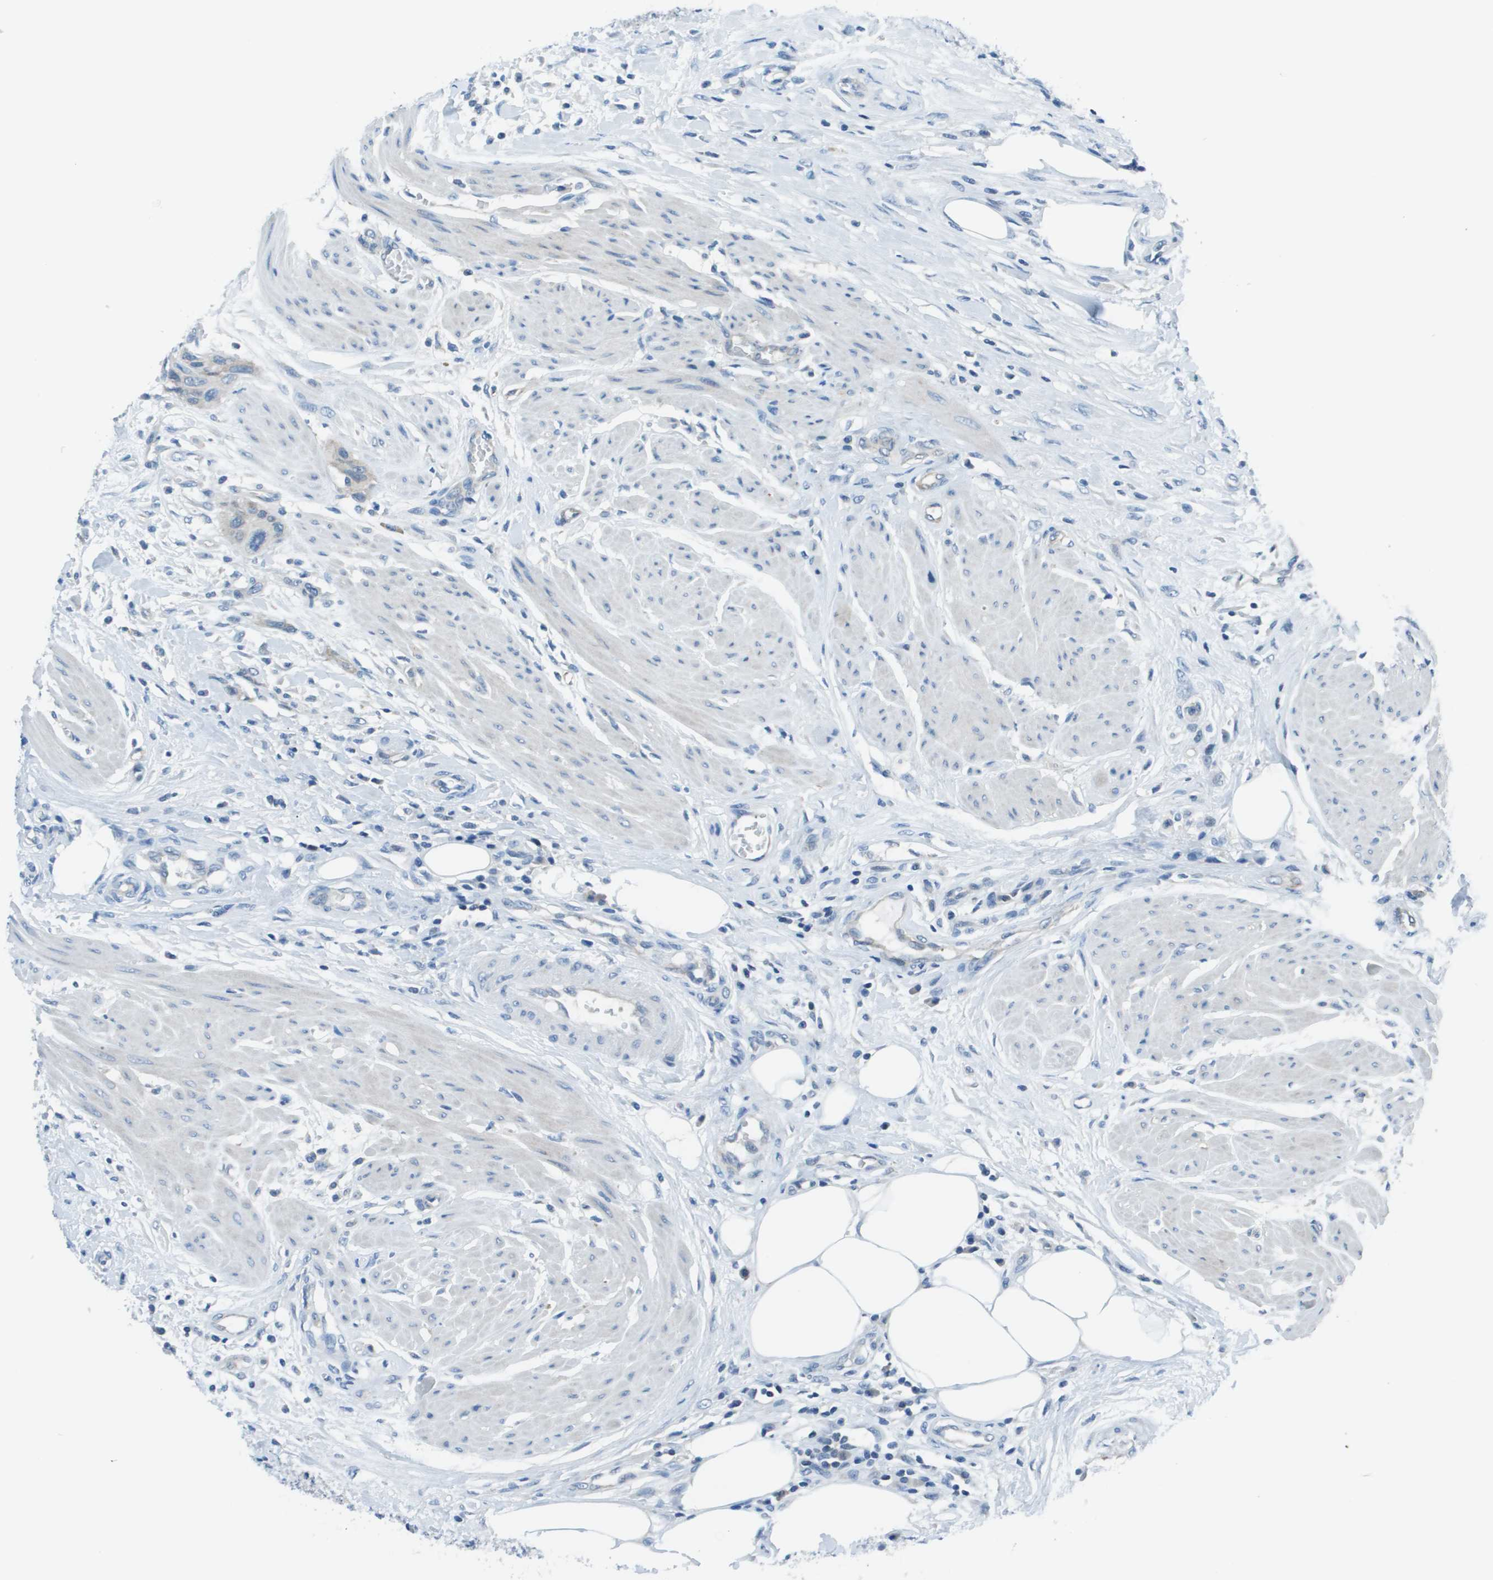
{"staining": {"intensity": "negative", "quantity": "none", "location": "none"}, "tissue": "urothelial cancer", "cell_type": "Tumor cells", "image_type": "cancer", "snomed": [{"axis": "morphology", "description": "Urothelial carcinoma, High grade"}, {"axis": "topography", "description": "Urinary bladder"}], "caption": "Tumor cells show no significant staining in urothelial carcinoma (high-grade).", "gene": "STIP1", "patient": {"sex": "male", "age": 35}}